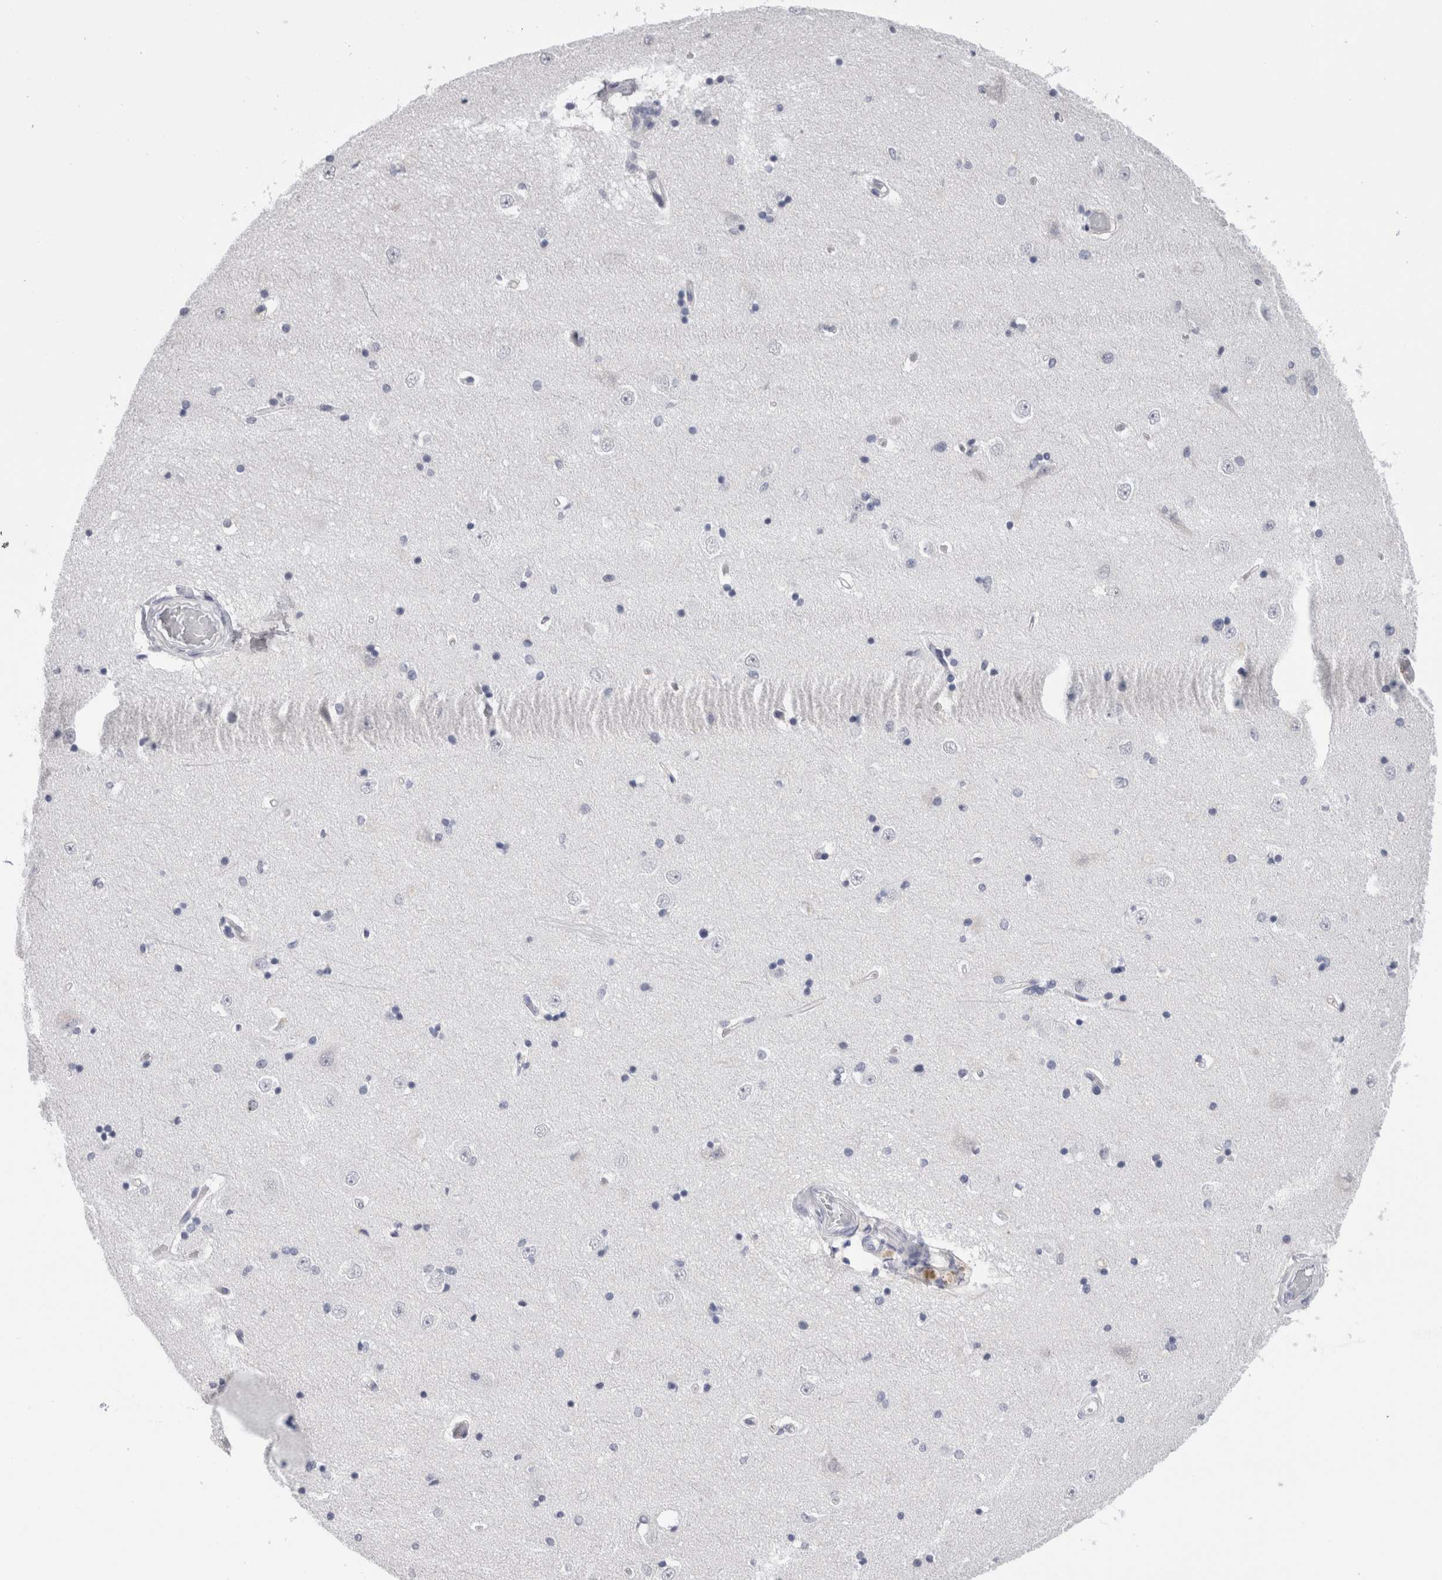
{"staining": {"intensity": "negative", "quantity": "none", "location": "none"}, "tissue": "hippocampus", "cell_type": "Glial cells", "image_type": "normal", "snomed": [{"axis": "morphology", "description": "Normal tissue, NOS"}, {"axis": "topography", "description": "Hippocampus"}], "caption": "Immunohistochemistry (IHC) histopathology image of benign hippocampus: hippocampus stained with DAB (3,3'-diaminobenzidine) demonstrates no significant protein expression in glial cells.", "gene": "FABP4", "patient": {"sex": "male", "age": 45}}